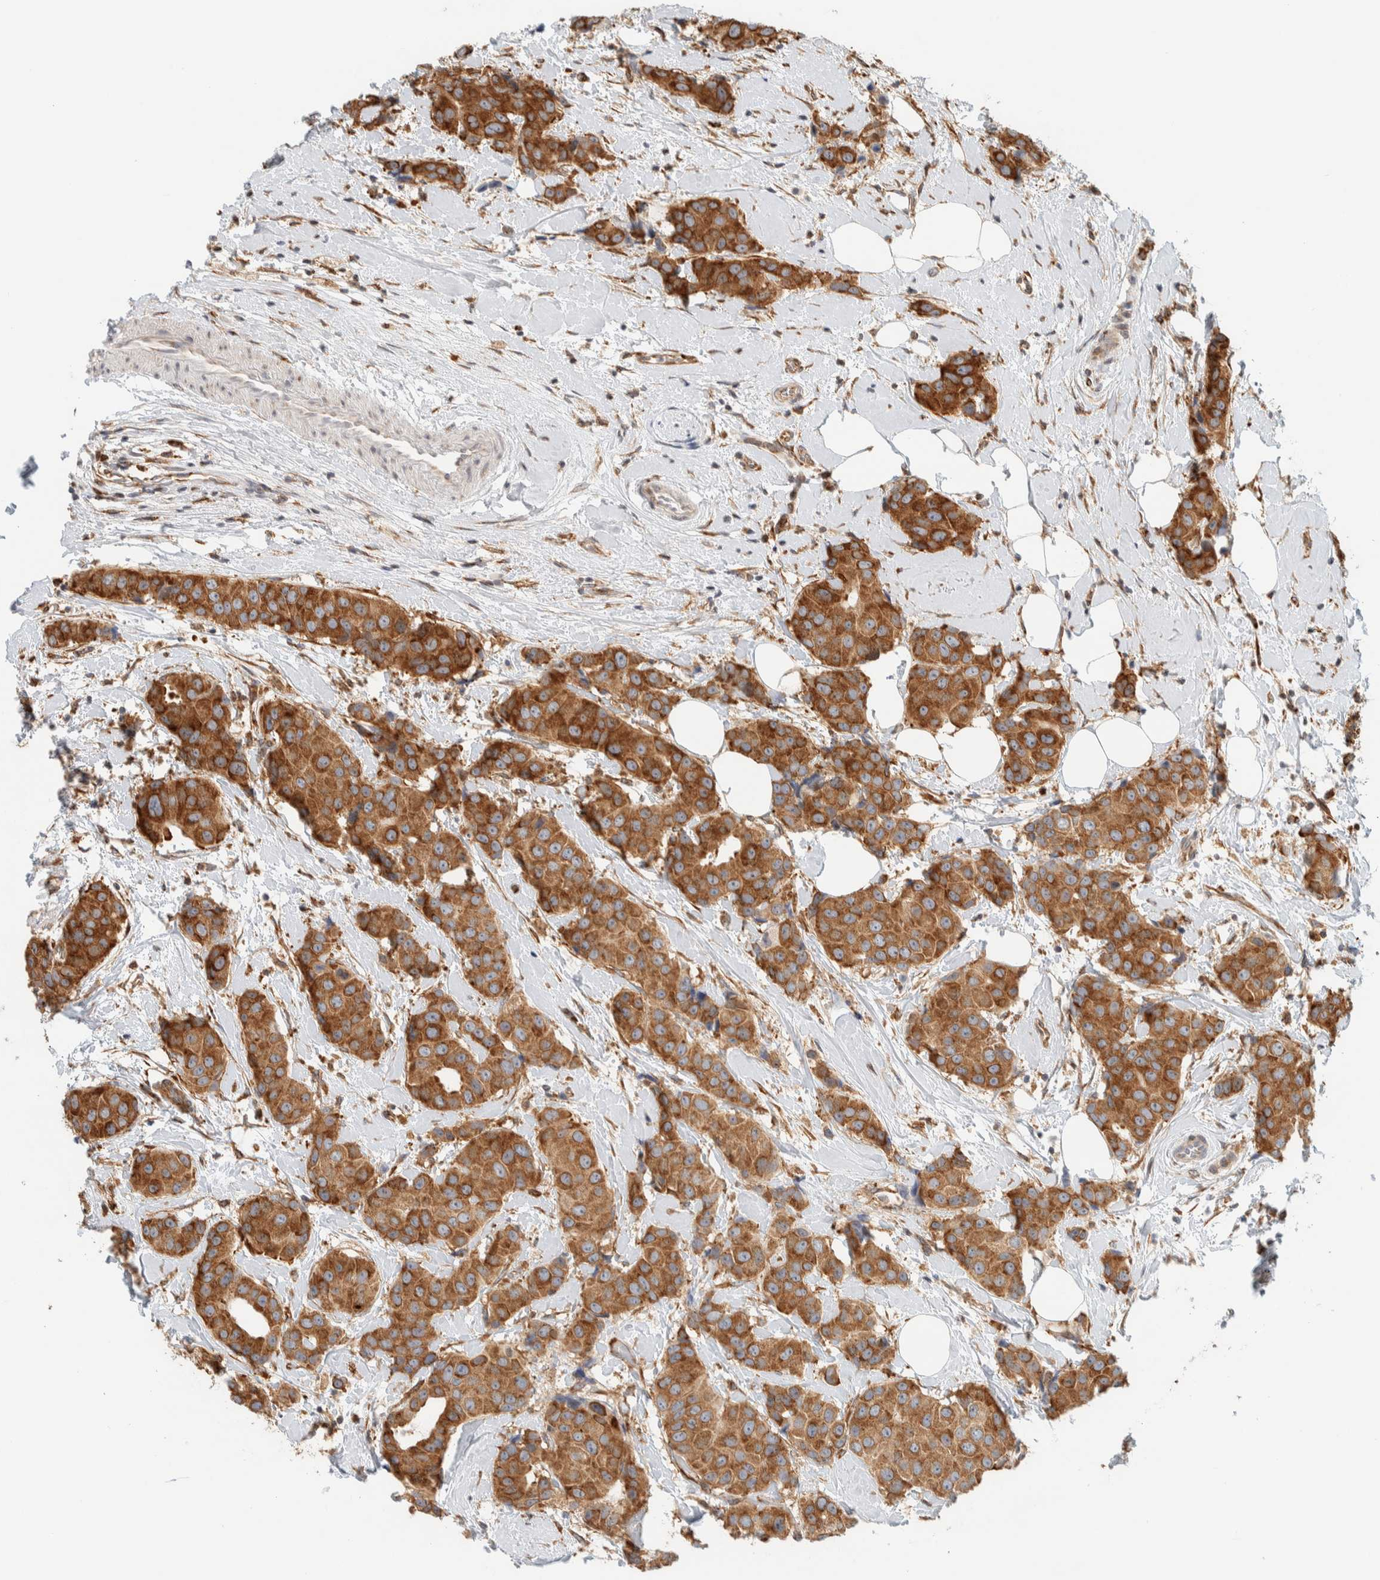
{"staining": {"intensity": "strong", "quantity": ">75%", "location": "cytoplasmic/membranous"}, "tissue": "breast cancer", "cell_type": "Tumor cells", "image_type": "cancer", "snomed": [{"axis": "morphology", "description": "Normal tissue, NOS"}, {"axis": "morphology", "description": "Duct carcinoma"}, {"axis": "topography", "description": "Breast"}], "caption": "Protein expression analysis of infiltrating ductal carcinoma (breast) exhibits strong cytoplasmic/membranous staining in about >75% of tumor cells.", "gene": "LLGL2", "patient": {"sex": "female", "age": 39}}